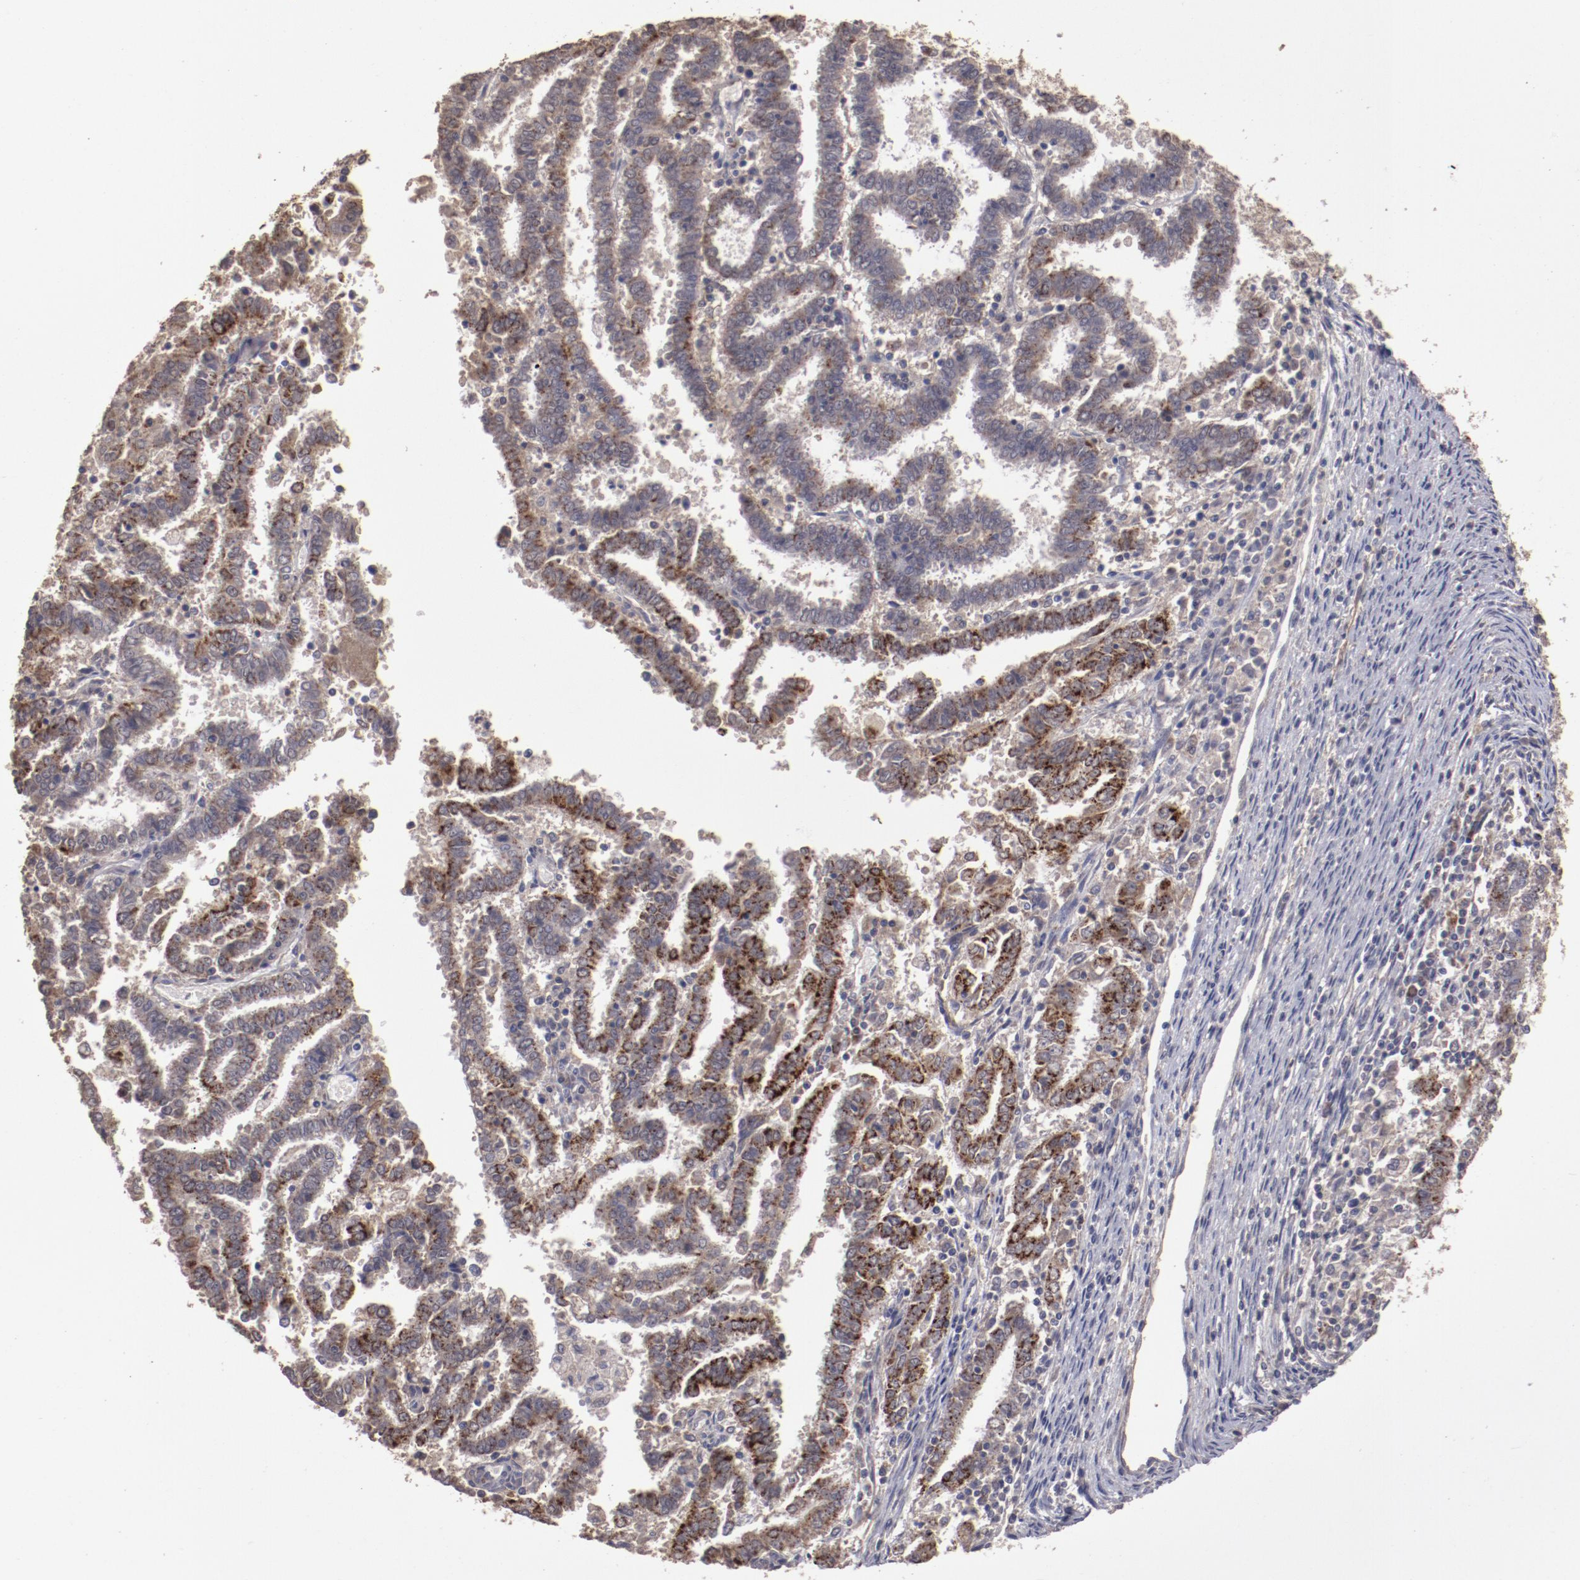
{"staining": {"intensity": "strong", "quantity": ">75%", "location": "cytoplasmic/membranous"}, "tissue": "endometrial cancer", "cell_type": "Tumor cells", "image_type": "cancer", "snomed": [{"axis": "morphology", "description": "Adenocarcinoma, NOS"}, {"axis": "topography", "description": "Uterus"}], "caption": "Adenocarcinoma (endometrial) stained for a protein (brown) demonstrates strong cytoplasmic/membranous positive expression in approximately >75% of tumor cells.", "gene": "FAT1", "patient": {"sex": "female", "age": 83}}